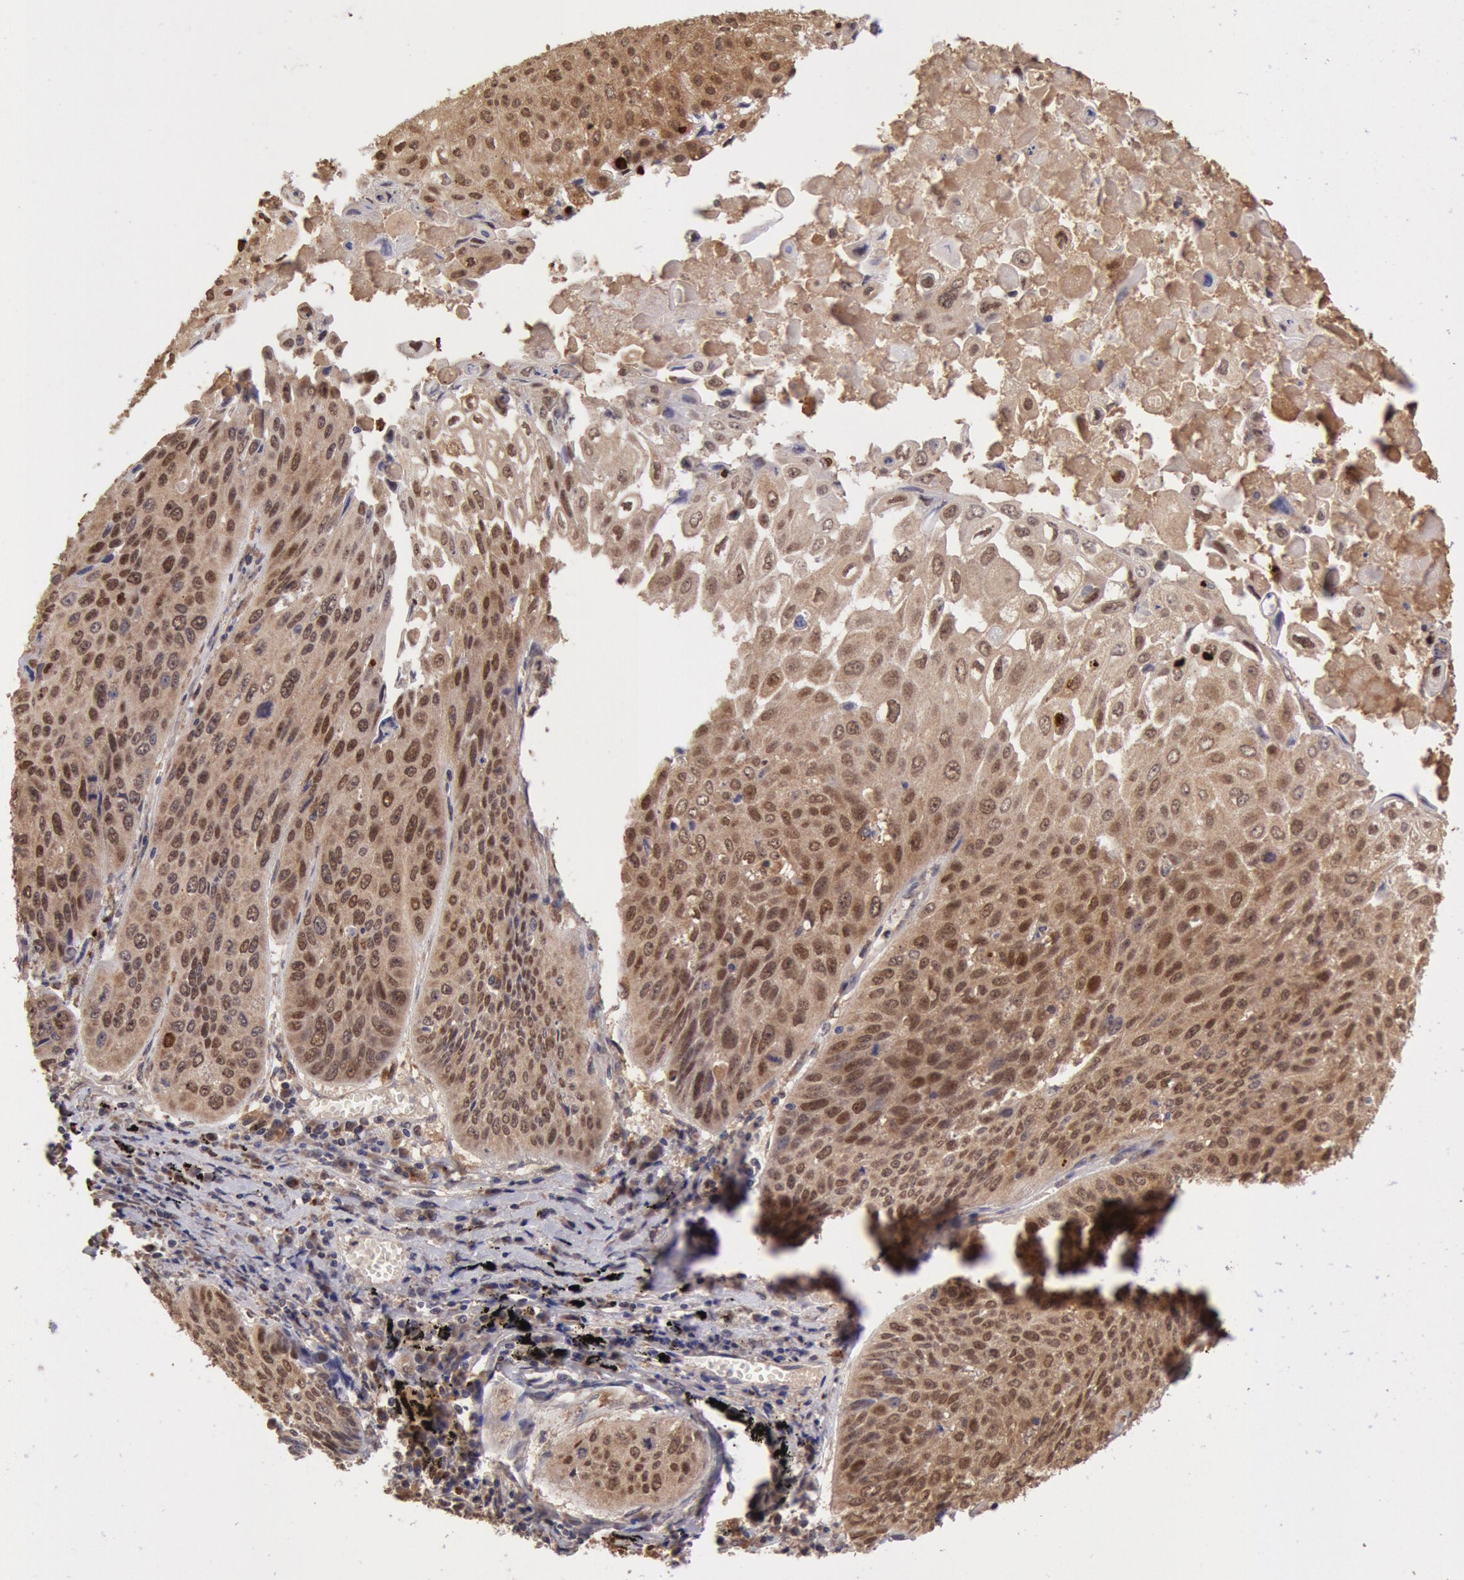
{"staining": {"intensity": "strong", "quantity": ">75%", "location": "cytoplasmic/membranous,nuclear"}, "tissue": "lung cancer", "cell_type": "Tumor cells", "image_type": "cancer", "snomed": [{"axis": "morphology", "description": "Adenocarcinoma, NOS"}, {"axis": "topography", "description": "Lung"}], "caption": "An image of lung cancer stained for a protein exhibits strong cytoplasmic/membranous and nuclear brown staining in tumor cells.", "gene": "COMT", "patient": {"sex": "male", "age": 60}}